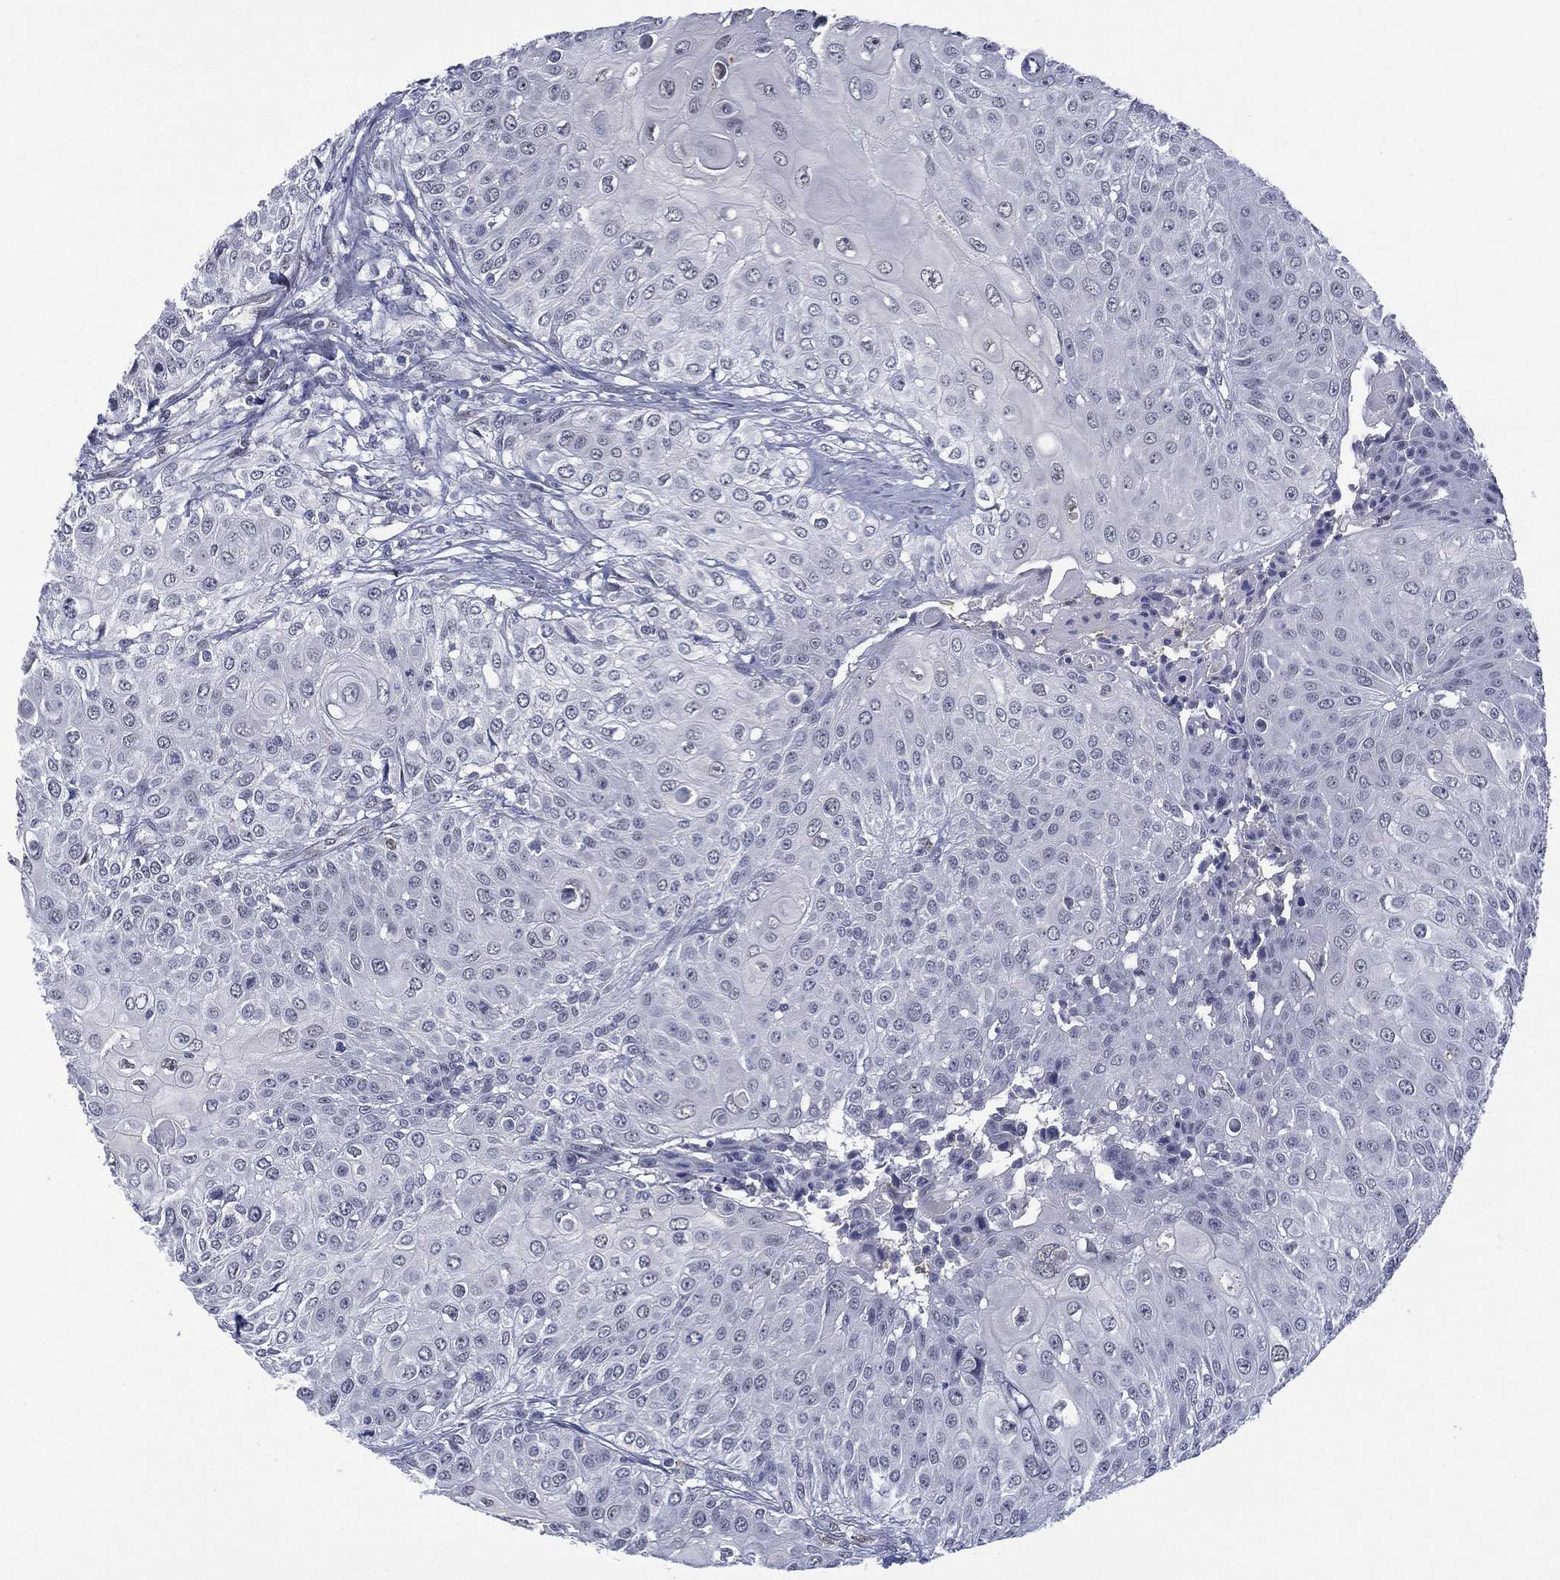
{"staining": {"intensity": "negative", "quantity": "none", "location": "none"}, "tissue": "urothelial cancer", "cell_type": "Tumor cells", "image_type": "cancer", "snomed": [{"axis": "morphology", "description": "Urothelial carcinoma, High grade"}, {"axis": "topography", "description": "Urinary bladder"}], "caption": "High magnification brightfield microscopy of urothelial carcinoma (high-grade) stained with DAB (brown) and counterstained with hematoxylin (blue): tumor cells show no significant staining. (Stains: DAB (3,3'-diaminobenzidine) IHC with hematoxylin counter stain, Microscopy: brightfield microscopy at high magnification).", "gene": "ZNF711", "patient": {"sex": "female", "age": 79}}